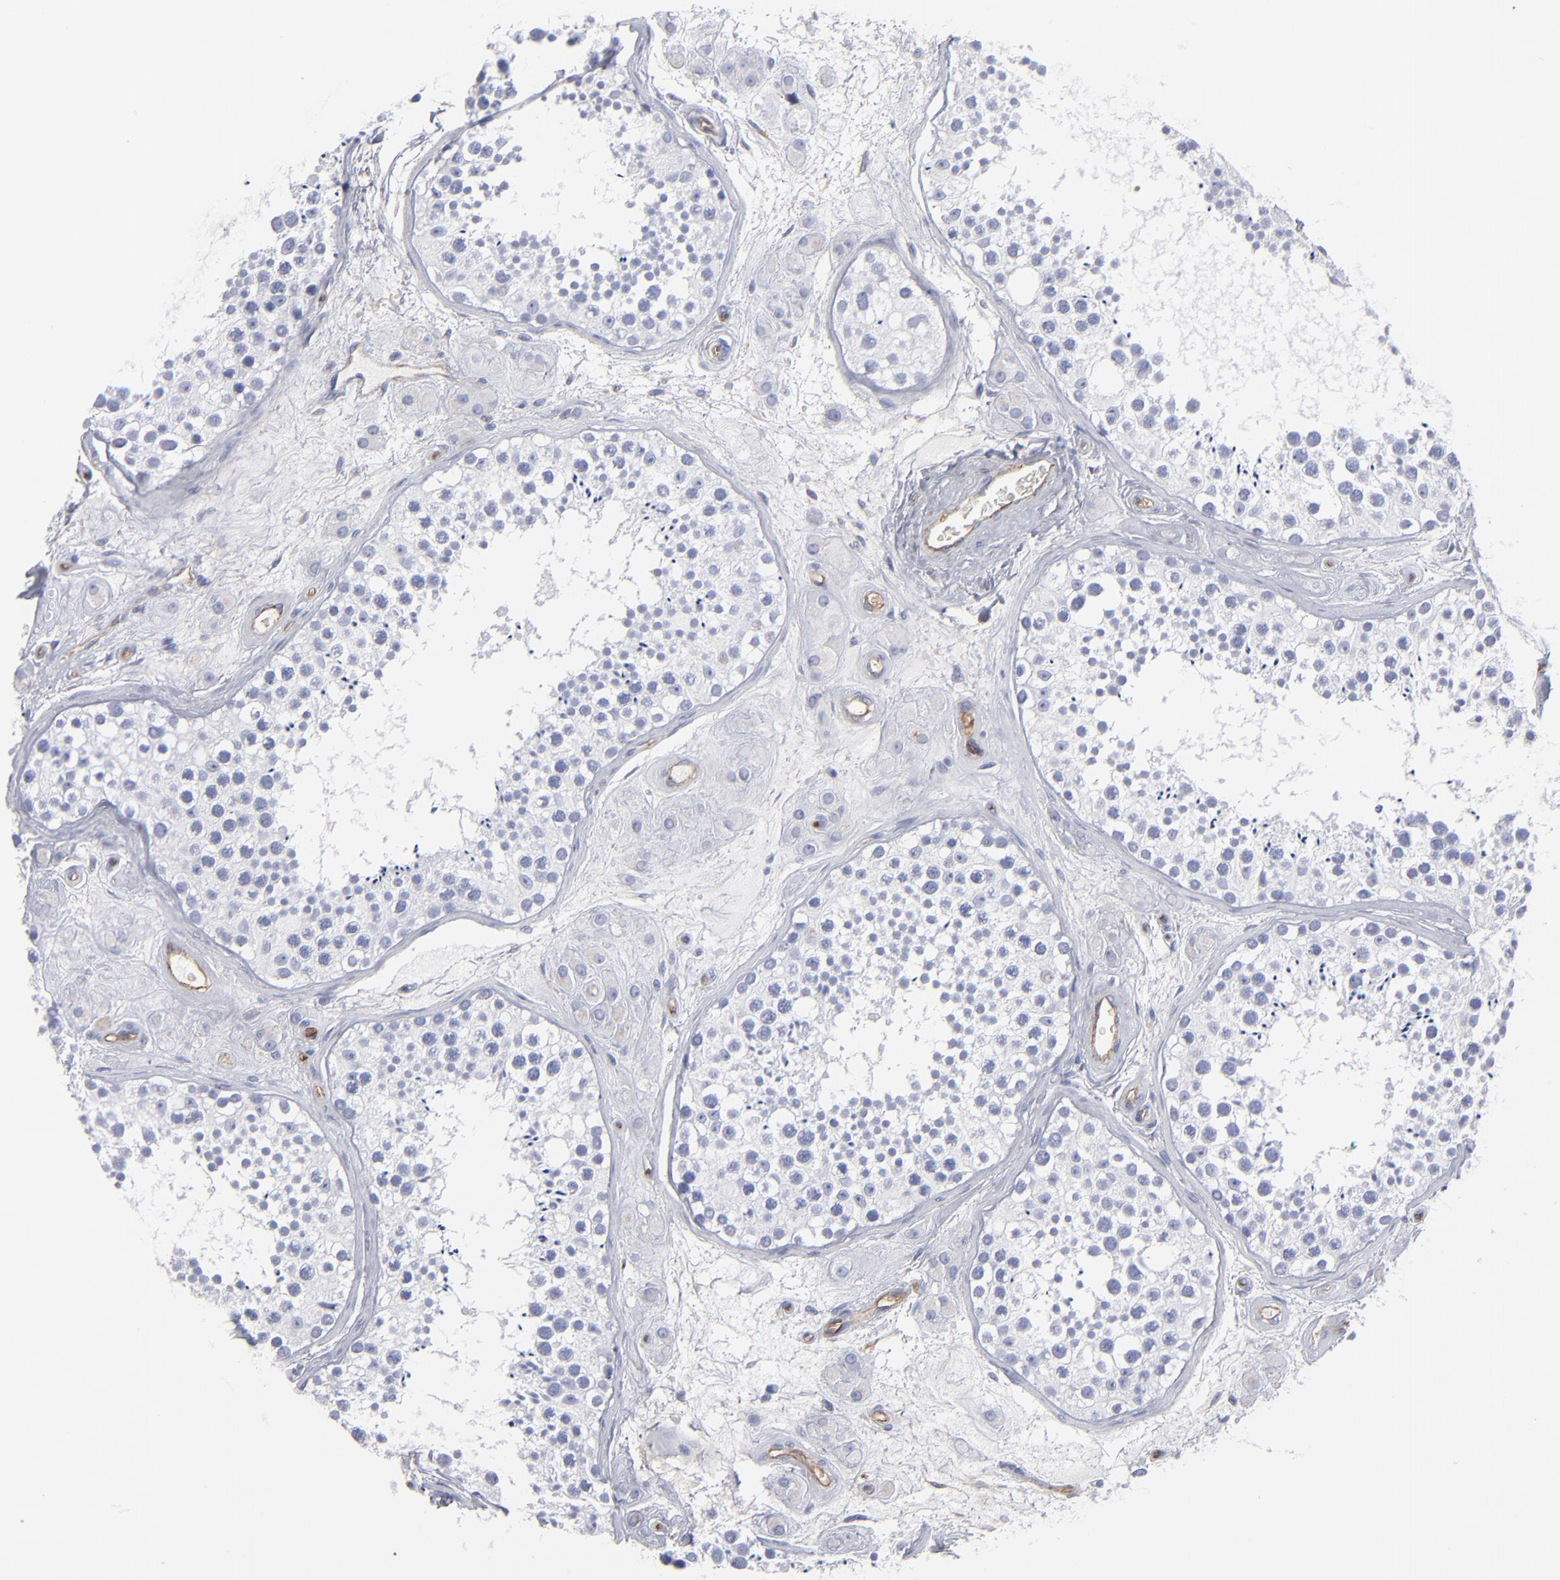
{"staining": {"intensity": "negative", "quantity": "none", "location": "none"}, "tissue": "testis", "cell_type": "Cells in seminiferous ducts", "image_type": "normal", "snomed": [{"axis": "morphology", "description": "Normal tissue, NOS"}, {"axis": "topography", "description": "Testis"}], "caption": "The histopathology image shows no significant expression in cells in seminiferous ducts of testis. Brightfield microscopy of immunohistochemistry stained with DAB (3,3'-diaminobenzidine) (brown) and hematoxylin (blue), captured at high magnification.", "gene": "TM4SF1", "patient": {"sex": "male", "age": 38}}